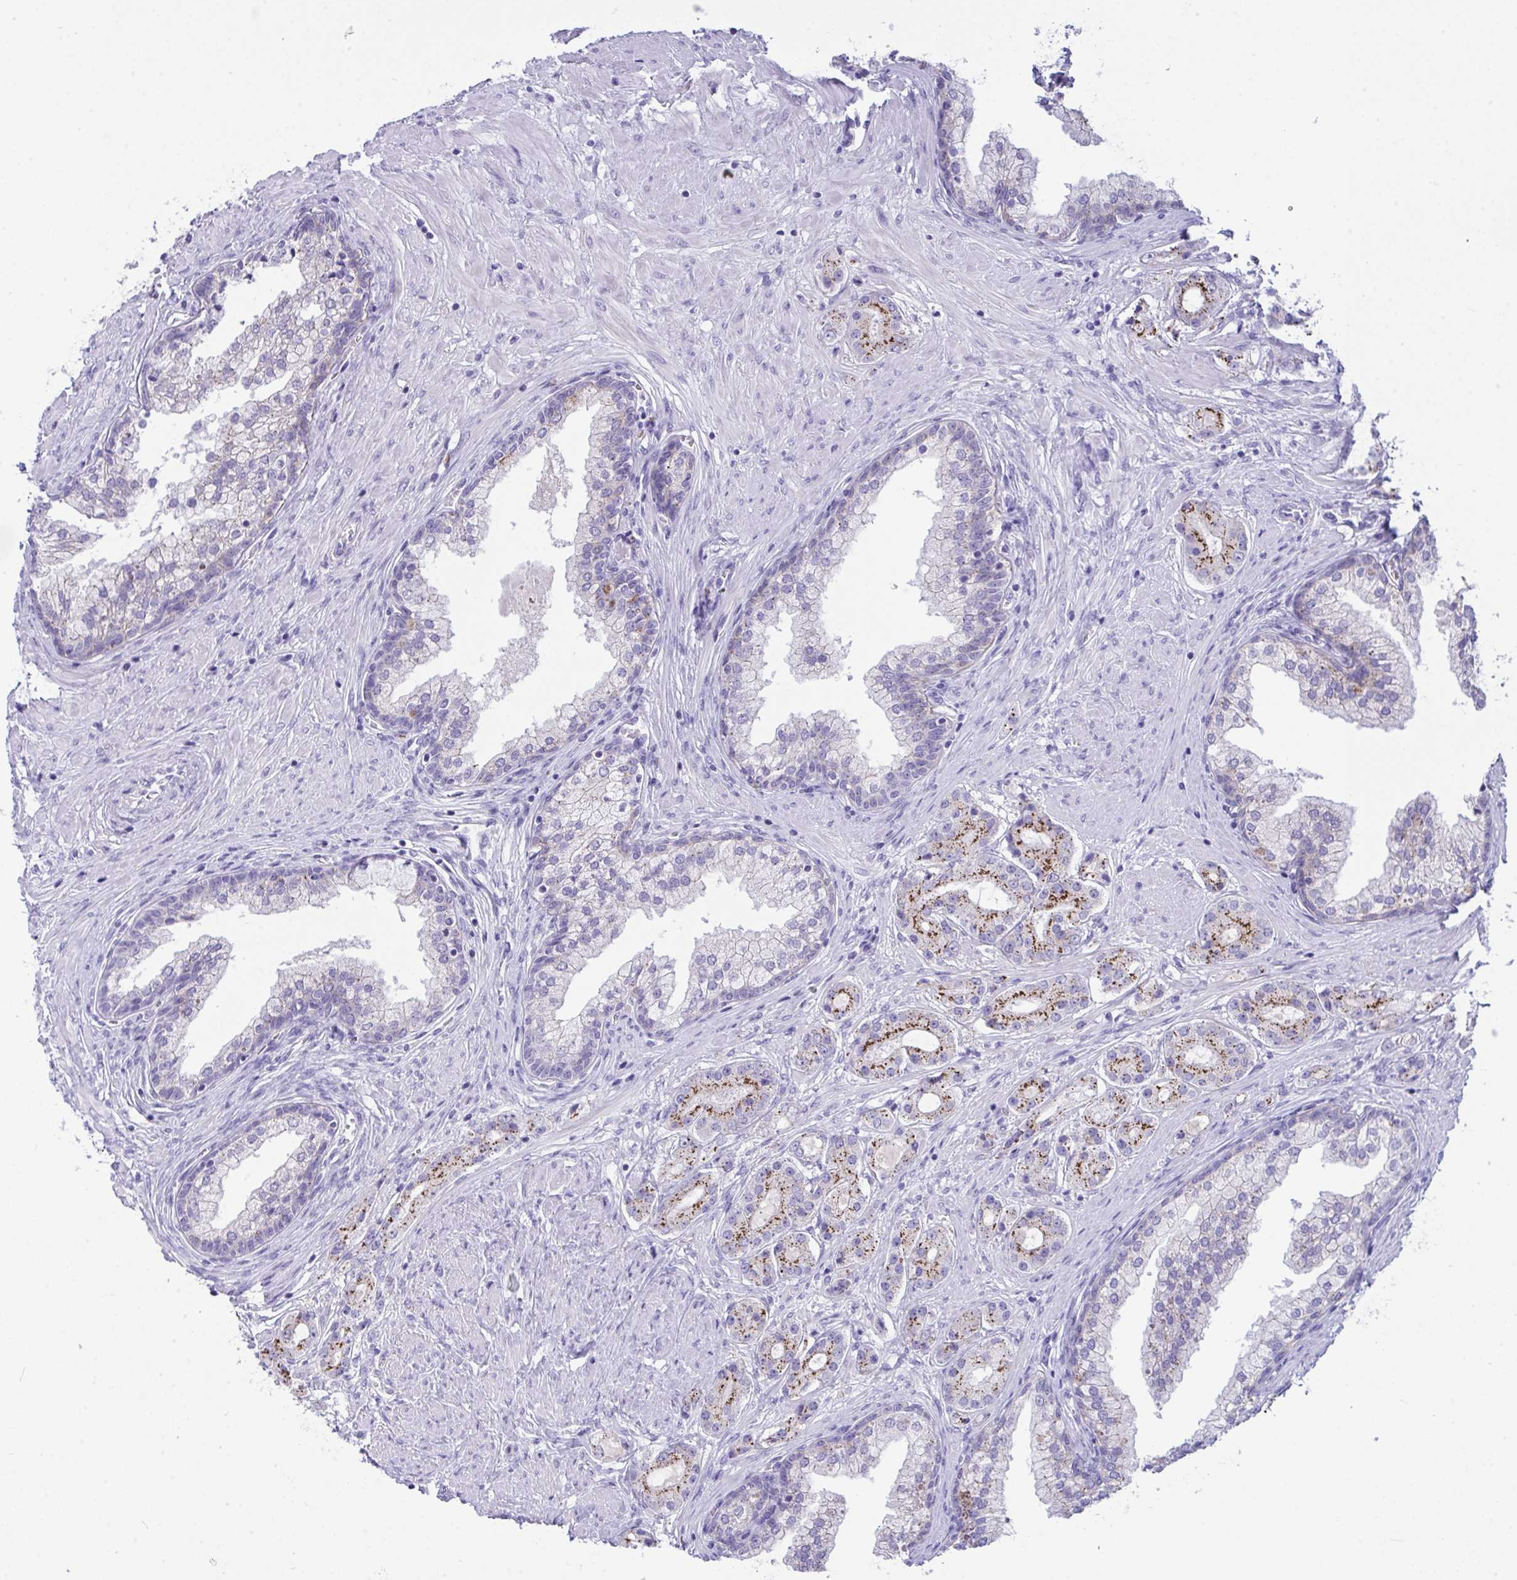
{"staining": {"intensity": "strong", "quantity": ">75%", "location": "cytoplasmic/membranous"}, "tissue": "prostate cancer", "cell_type": "Tumor cells", "image_type": "cancer", "snomed": [{"axis": "morphology", "description": "Adenocarcinoma, High grade"}, {"axis": "topography", "description": "Prostate"}], "caption": "IHC of prostate adenocarcinoma (high-grade) reveals high levels of strong cytoplasmic/membranous positivity in about >75% of tumor cells.", "gene": "GLB1L2", "patient": {"sex": "male", "age": 67}}